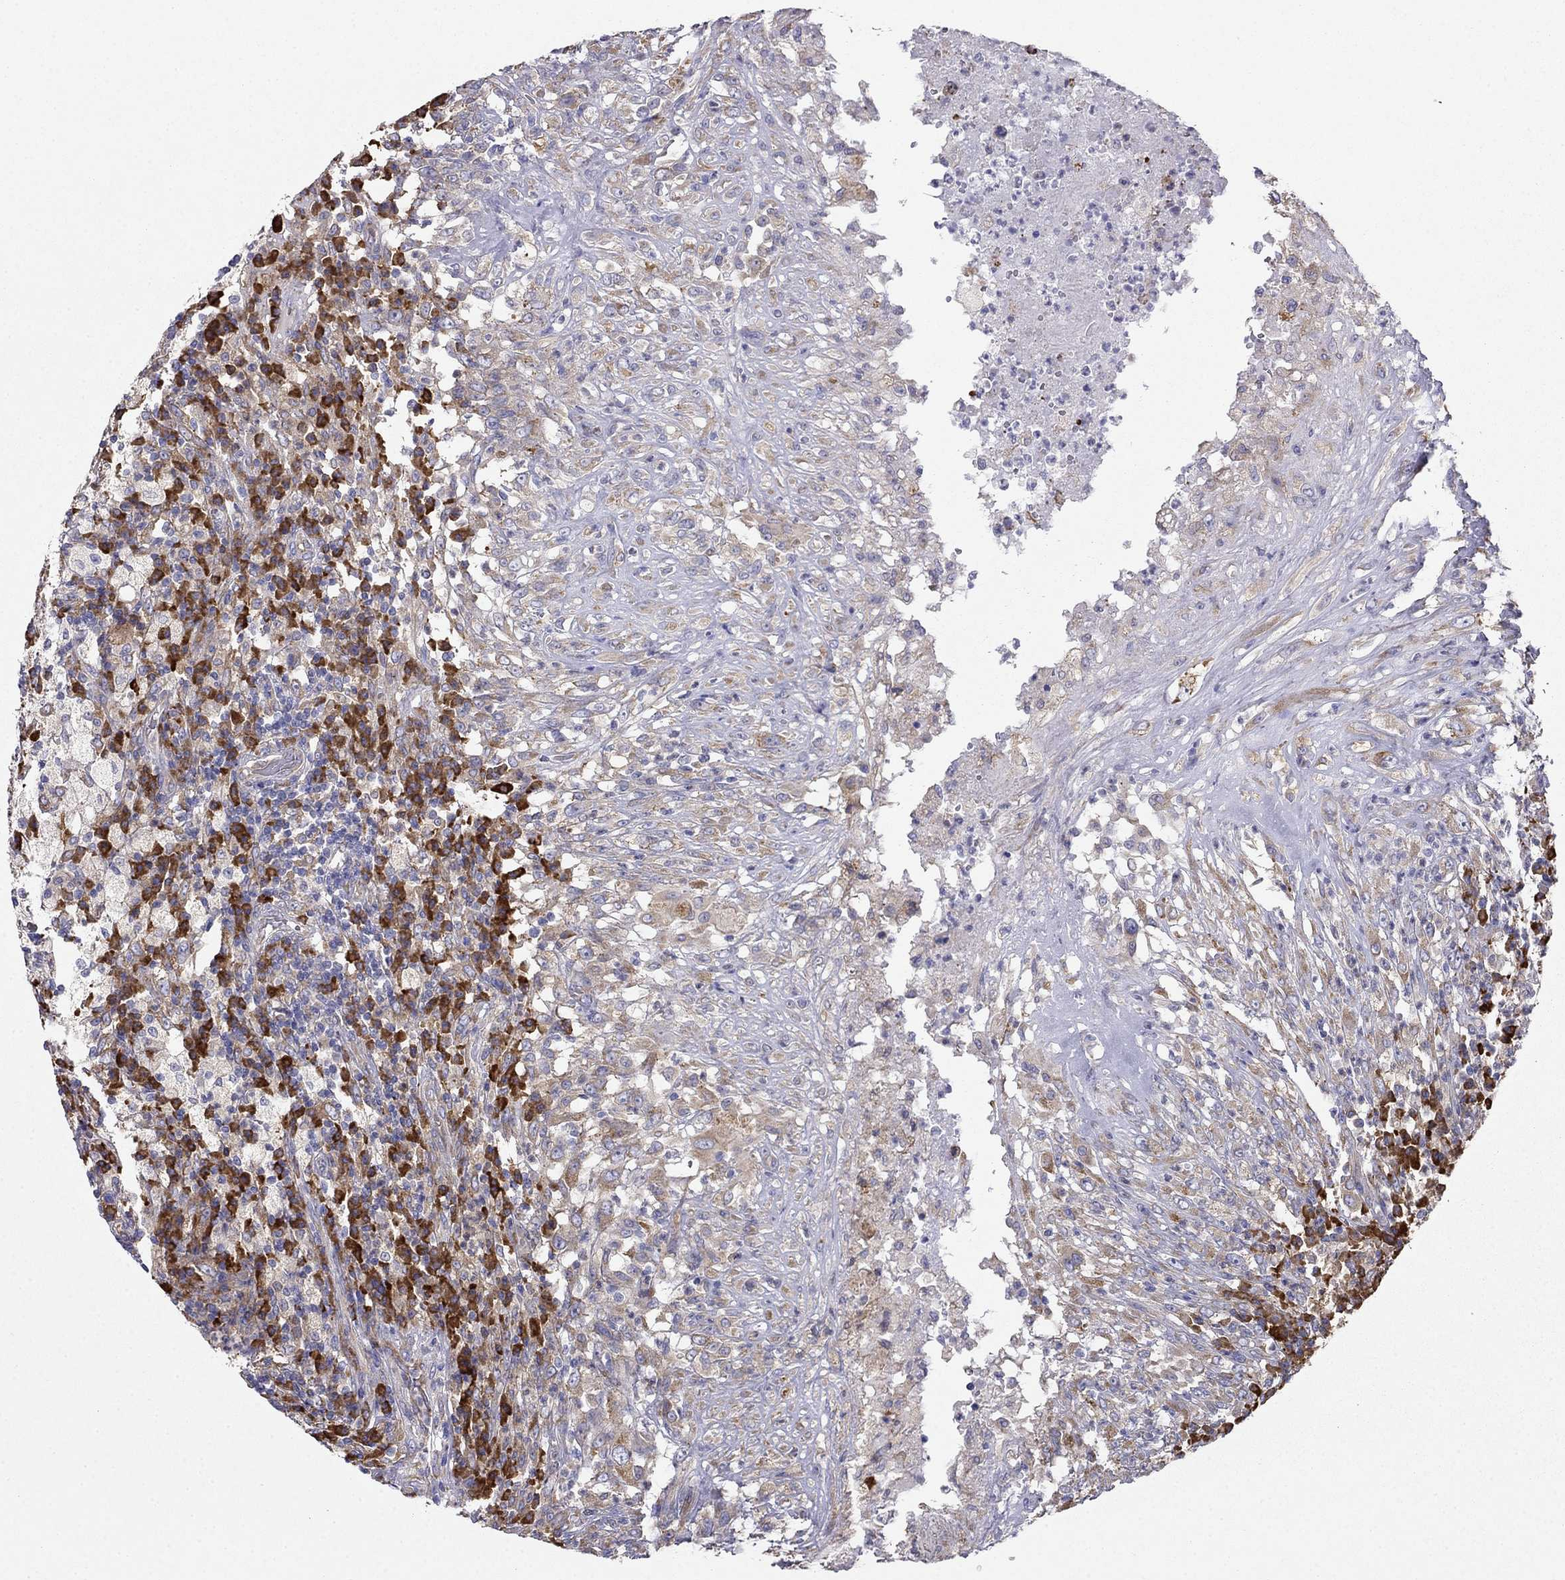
{"staining": {"intensity": "moderate", "quantity": ">75%", "location": "cytoplasmic/membranous"}, "tissue": "testis cancer", "cell_type": "Tumor cells", "image_type": "cancer", "snomed": [{"axis": "morphology", "description": "Necrosis, NOS"}, {"axis": "morphology", "description": "Carcinoma, Embryonal, NOS"}, {"axis": "topography", "description": "Testis"}], "caption": "A micrograph of testis cancer (embryonal carcinoma) stained for a protein shows moderate cytoplasmic/membranous brown staining in tumor cells.", "gene": "LONRF2", "patient": {"sex": "male", "age": 19}}